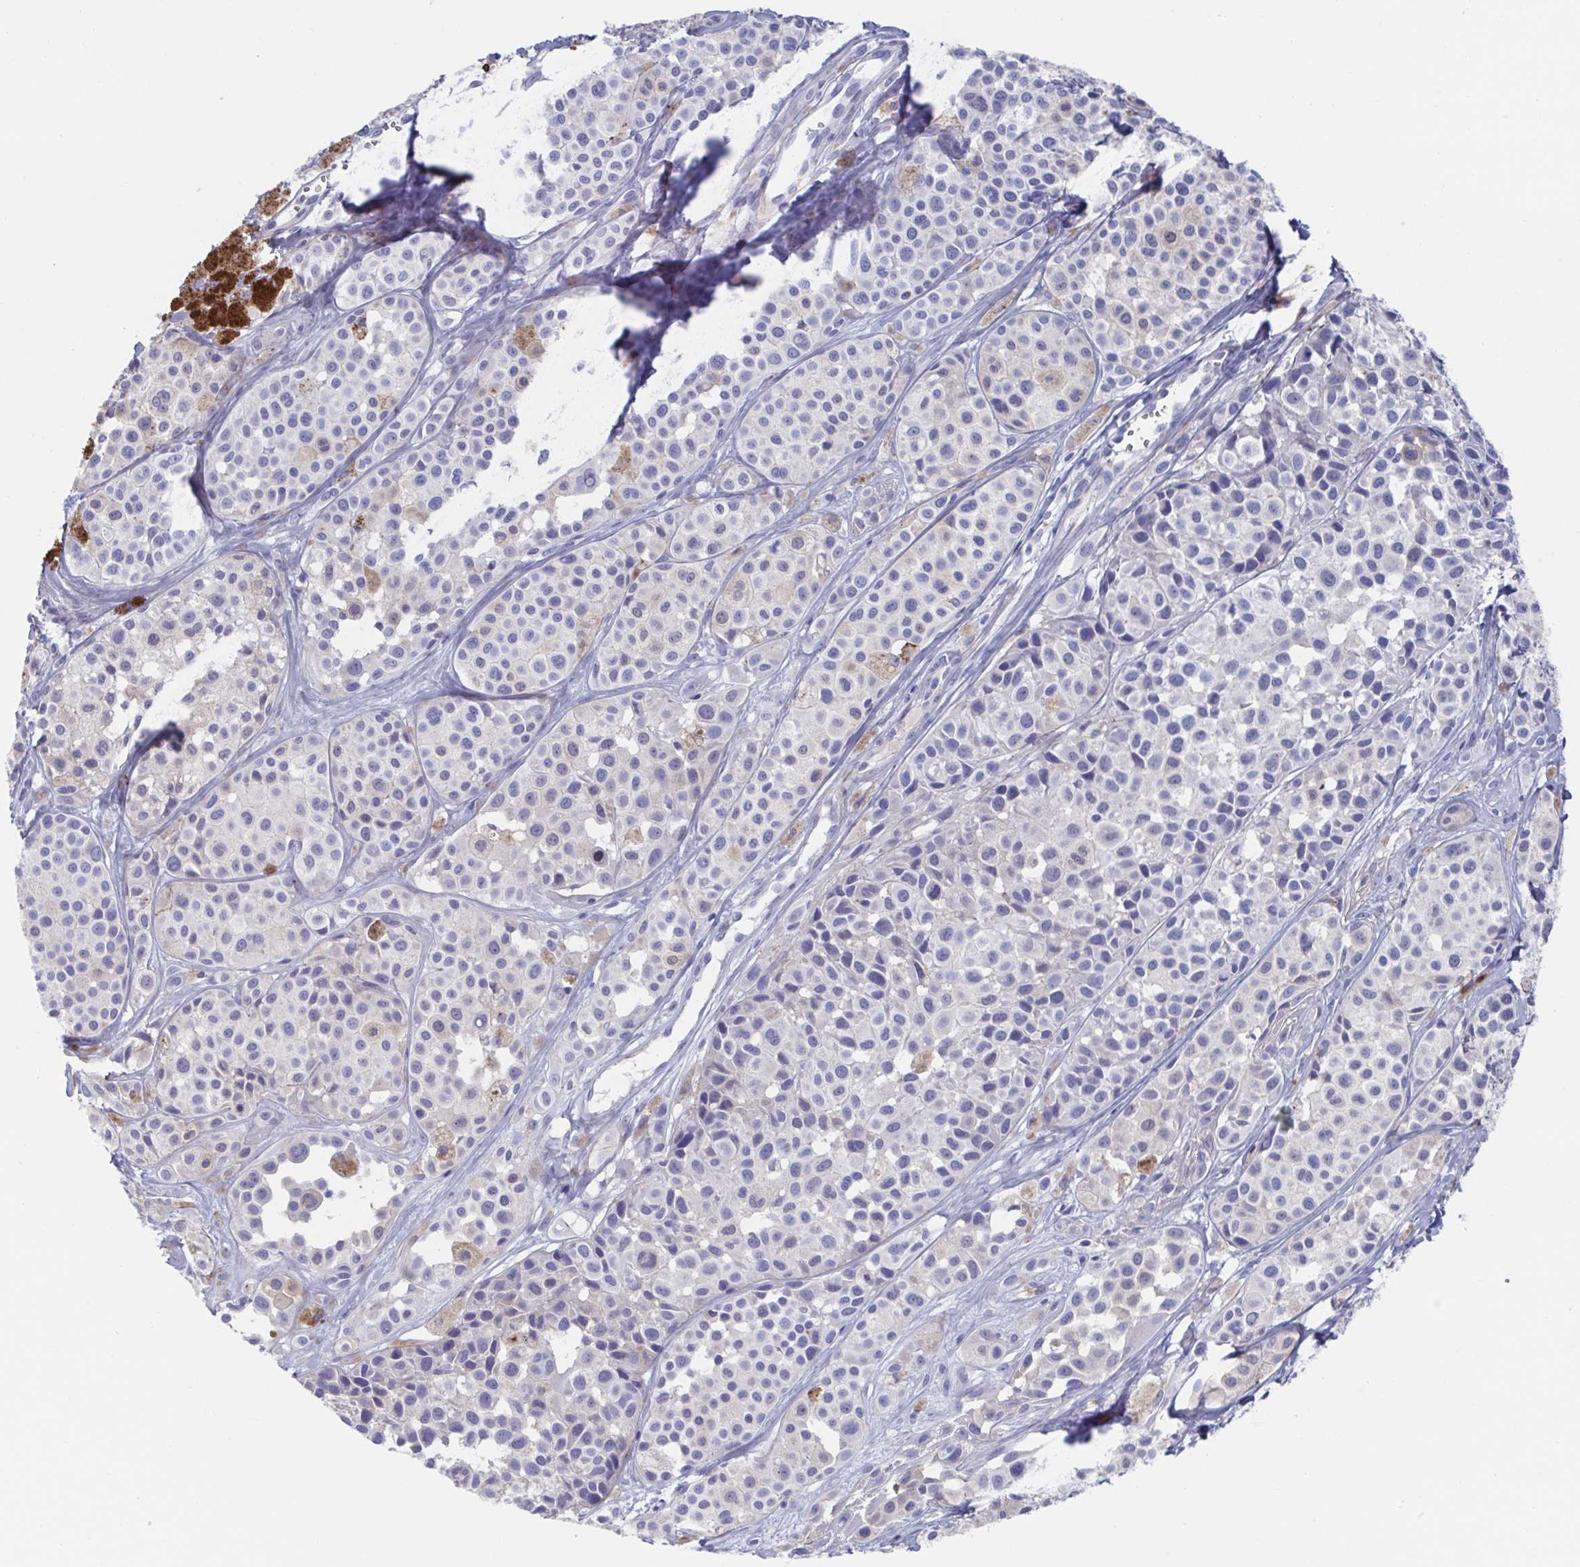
{"staining": {"intensity": "negative", "quantity": "none", "location": "none"}, "tissue": "melanoma", "cell_type": "Tumor cells", "image_type": "cancer", "snomed": [{"axis": "morphology", "description": "Malignant melanoma, NOS"}, {"axis": "topography", "description": "Skin"}], "caption": "High power microscopy photomicrograph of an immunohistochemistry (IHC) histopathology image of melanoma, revealing no significant expression in tumor cells.", "gene": "CDH2", "patient": {"sex": "male", "age": 77}}